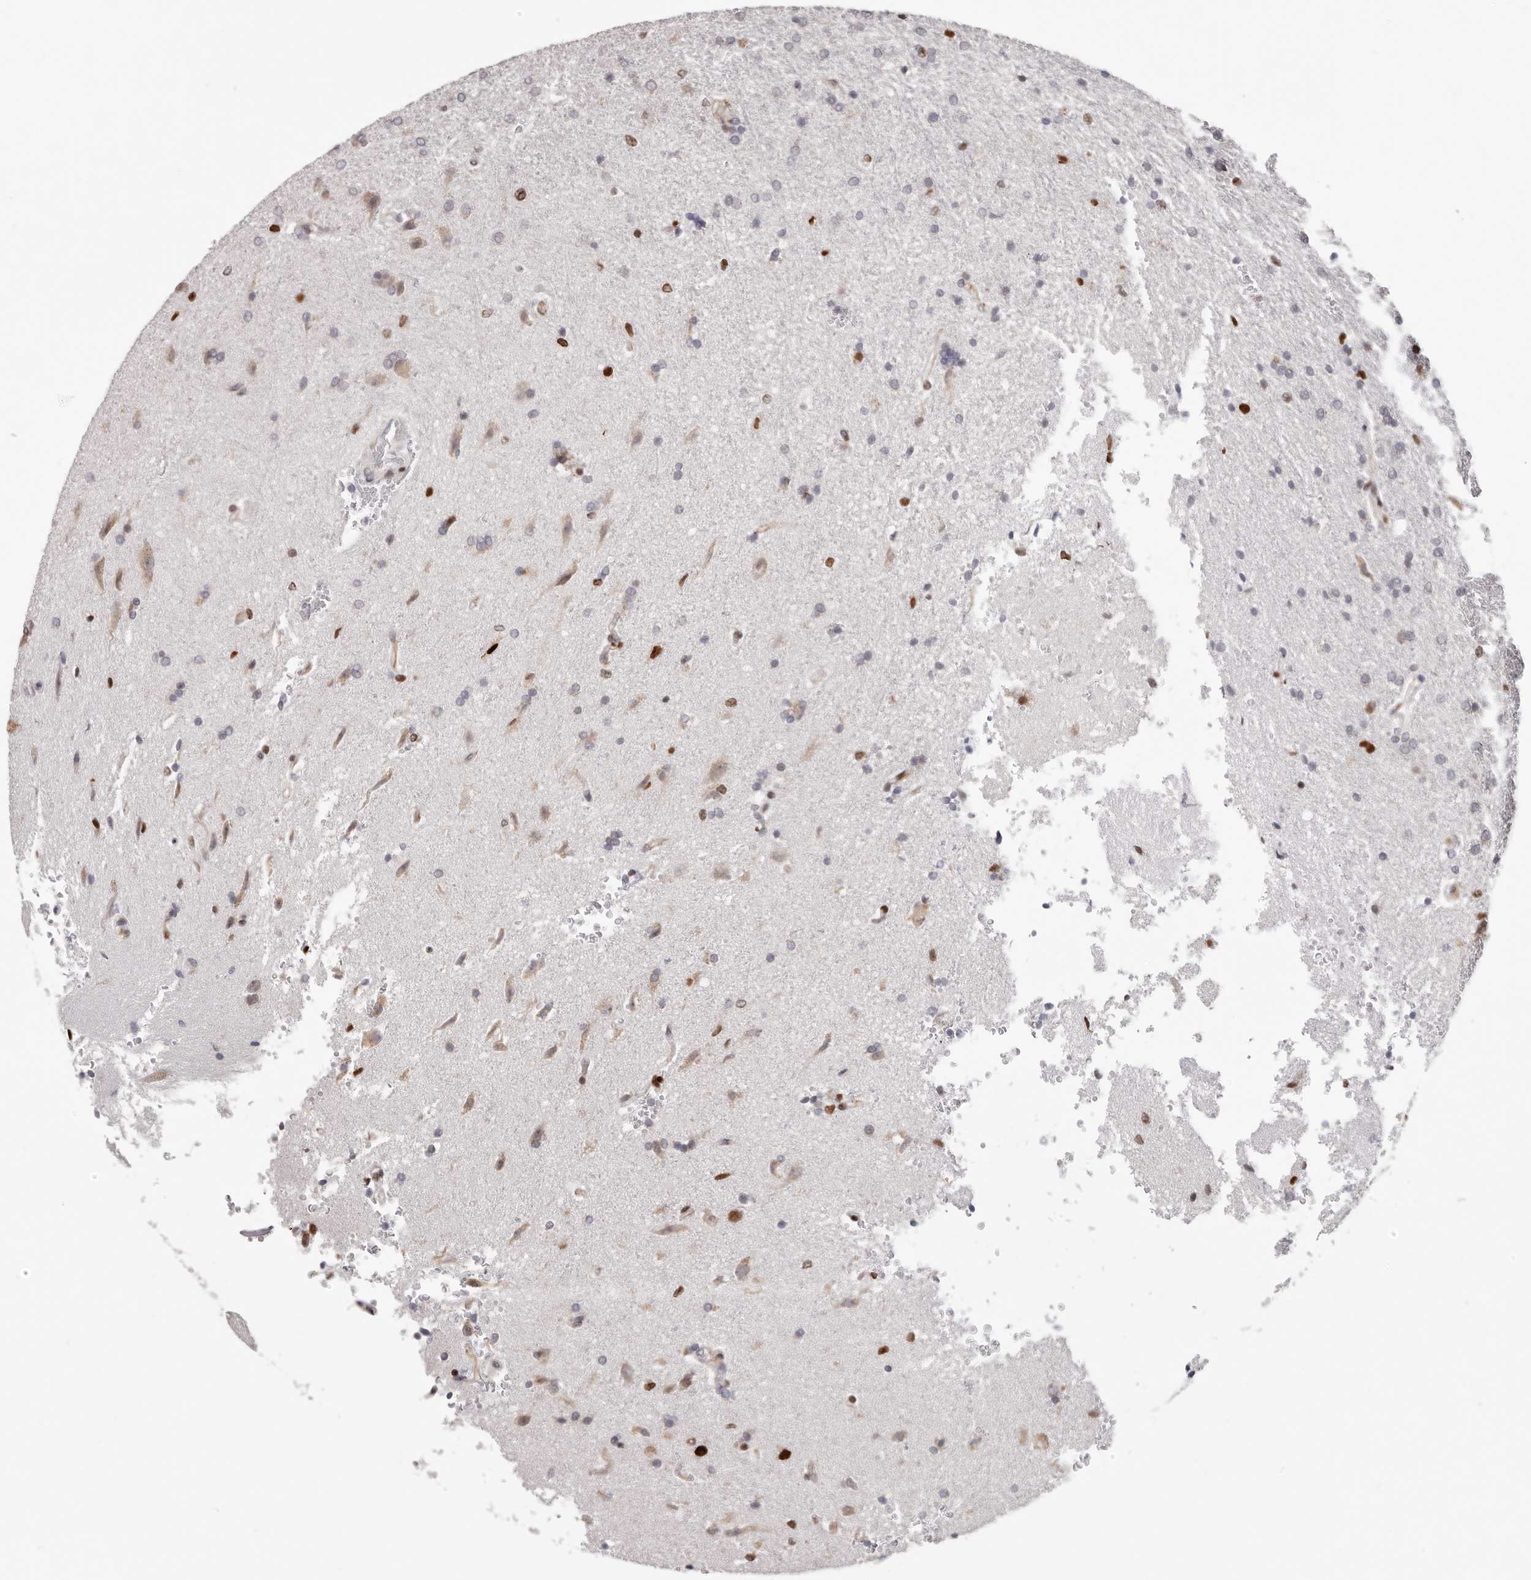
{"staining": {"intensity": "strong", "quantity": "<25%", "location": "nuclear"}, "tissue": "glioma", "cell_type": "Tumor cells", "image_type": "cancer", "snomed": [{"axis": "morphology", "description": "Glioma, malignant, High grade"}, {"axis": "topography", "description": "Brain"}], "caption": "This is an image of immunohistochemistry (IHC) staining of glioma, which shows strong positivity in the nuclear of tumor cells.", "gene": "SRP19", "patient": {"sex": "male", "age": 72}}